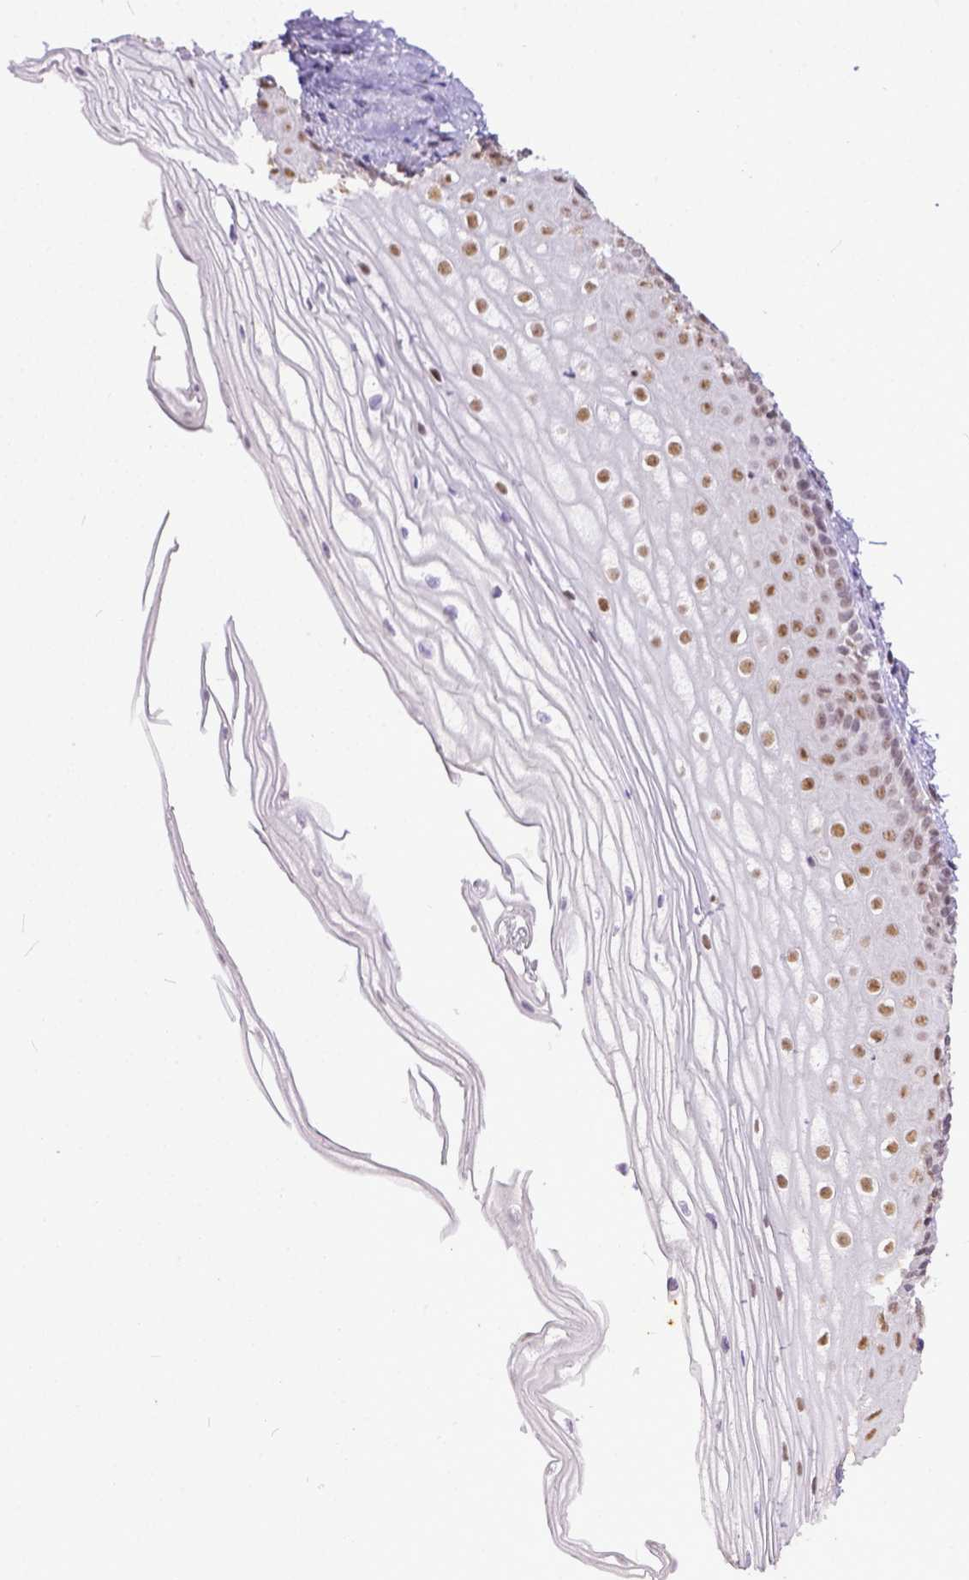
{"staining": {"intensity": "moderate", "quantity": ">75%", "location": "nuclear"}, "tissue": "vagina", "cell_type": "Squamous epithelial cells", "image_type": "normal", "snomed": [{"axis": "morphology", "description": "Normal tissue, NOS"}, {"axis": "topography", "description": "Vagina"}], "caption": "A histopathology image showing moderate nuclear expression in about >75% of squamous epithelial cells in unremarkable vagina, as visualized by brown immunohistochemical staining.", "gene": "ERCC1", "patient": {"sex": "female", "age": 52}}